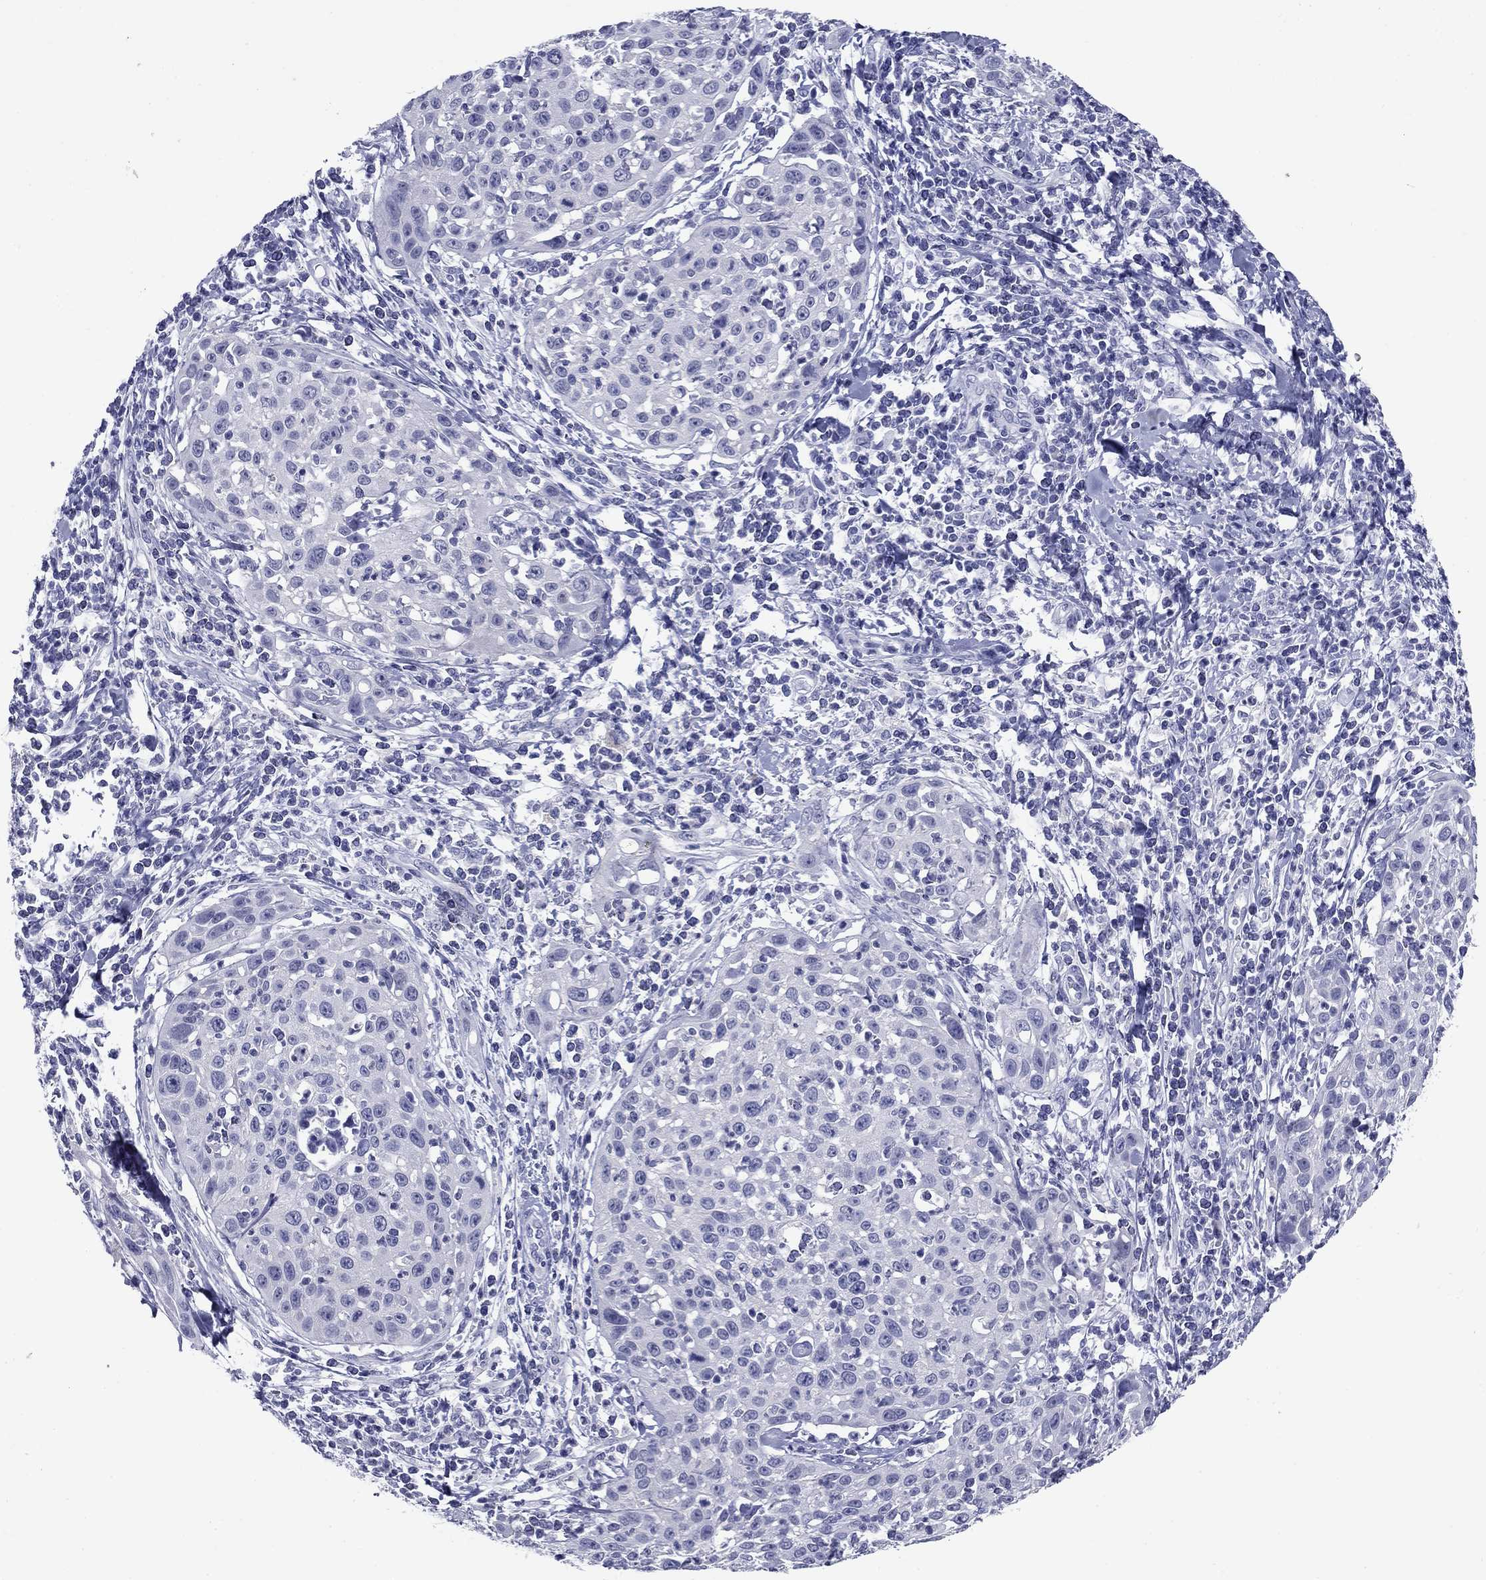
{"staining": {"intensity": "negative", "quantity": "none", "location": "none"}, "tissue": "cervical cancer", "cell_type": "Tumor cells", "image_type": "cancer", "snomed": [{"axis": "morphology", "description": "Squamous cell carcinoma, NOS"}, {"axis": "topography", "description": "Cervix"}], "caption": "Immunohistochemical staining of human cervical cancer shows no significant staining in tumor cells.", "gene": "NPPA", "patient": {"sex": "female", "age": 26}}